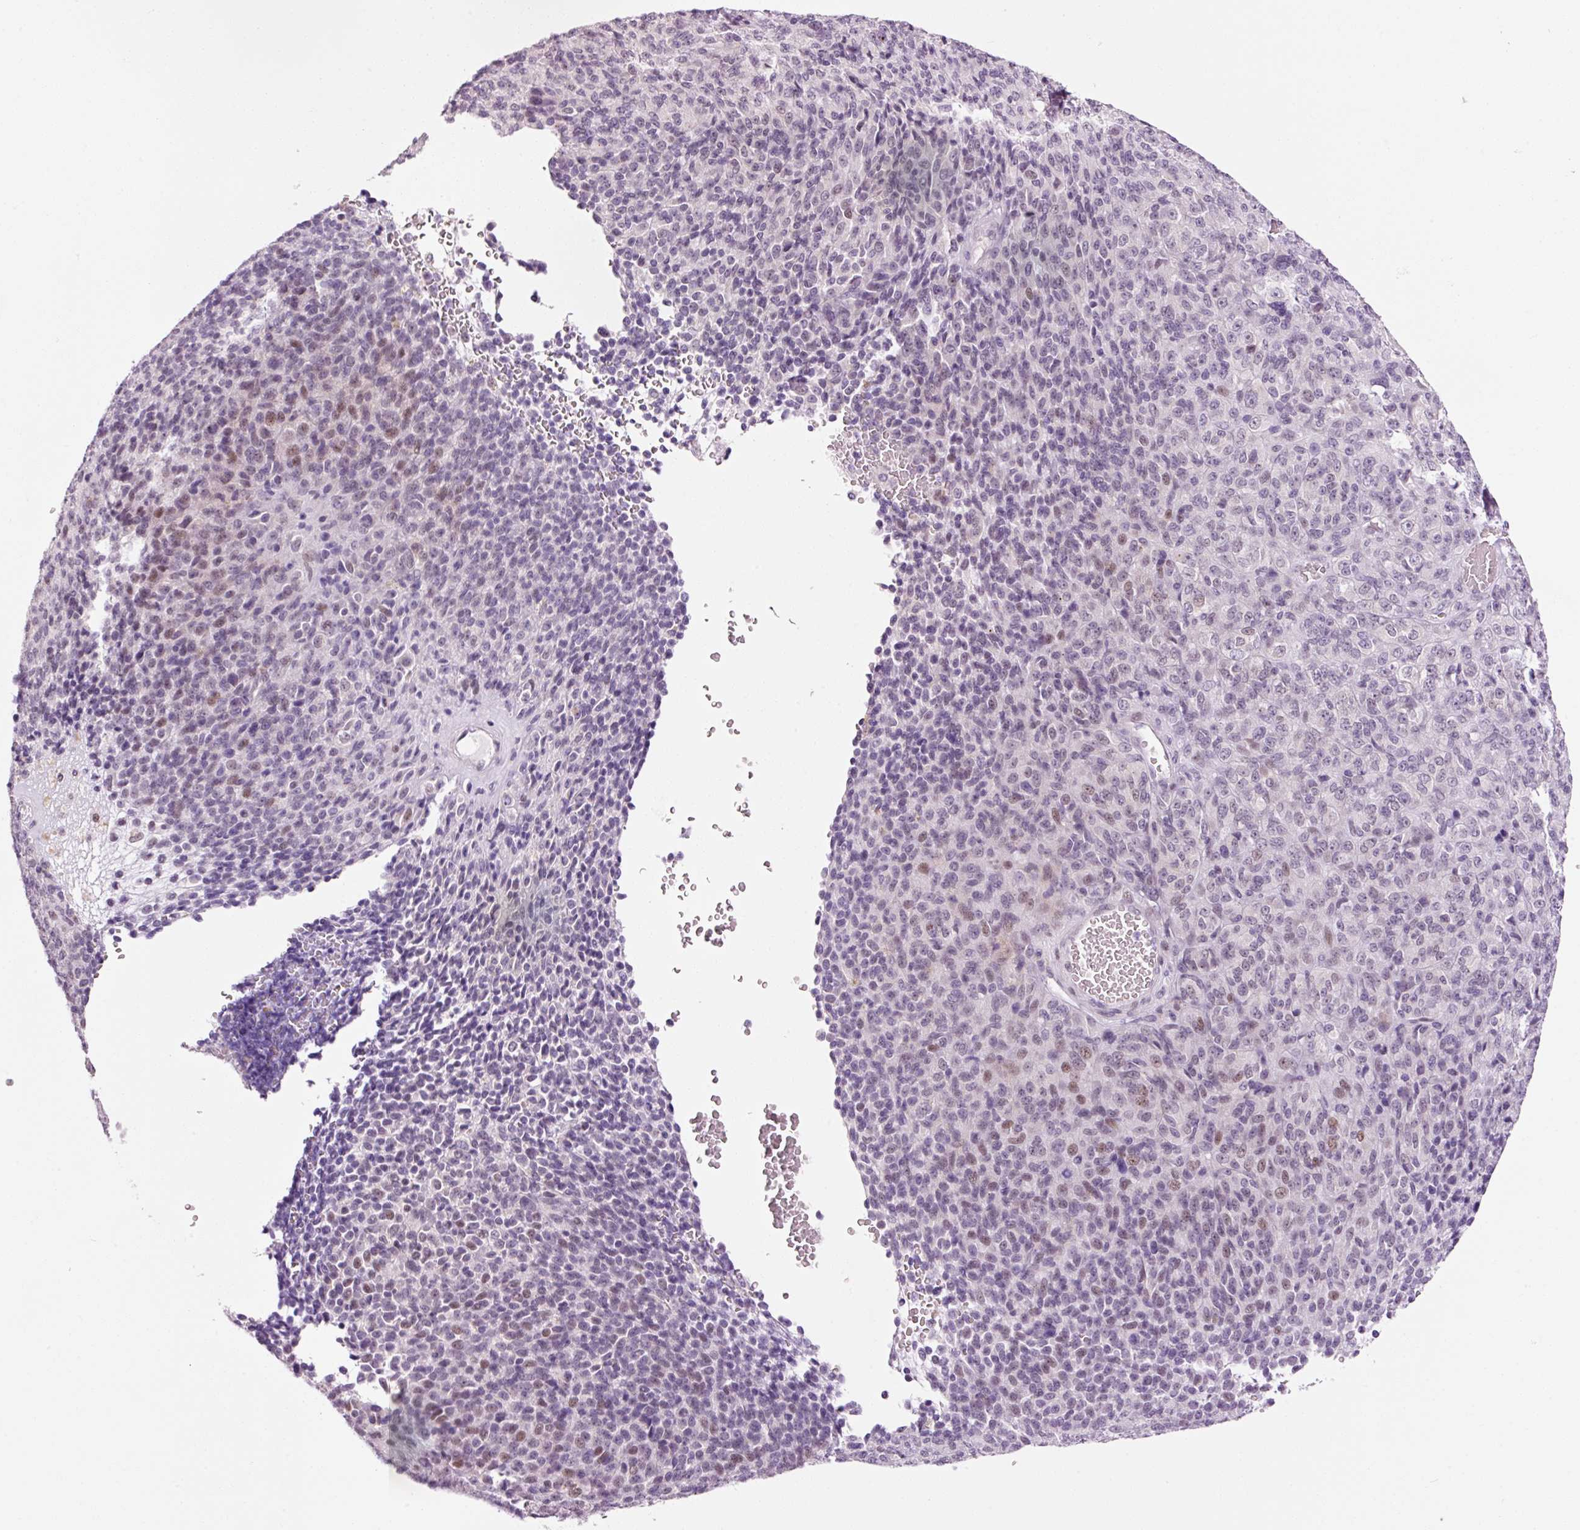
{"staining": {"intensity": "moderate", "quantity": "<25%", "location": "nuclear"}, "tissue": "melanoma", "cell_type": "Tumor cells", "image_type": "cancer", "snomed": [{"axis": "morphology", "description": "Malignant melanoma, Metastatic site"}, {"axis": "topography", "description": "Brain"}], "caption": "Tumor cells display low levels of moderate nuclear positivity in about <25% of cells in human melanoma. (Stains: DAB (3,3'-diaminobenzidine) in brown, nuclei in blue, Microscopy: brightfield microscopy at high magnification).", "gene": "ANKRD20A1", "patient": {"sex": "female", "age": 56}}